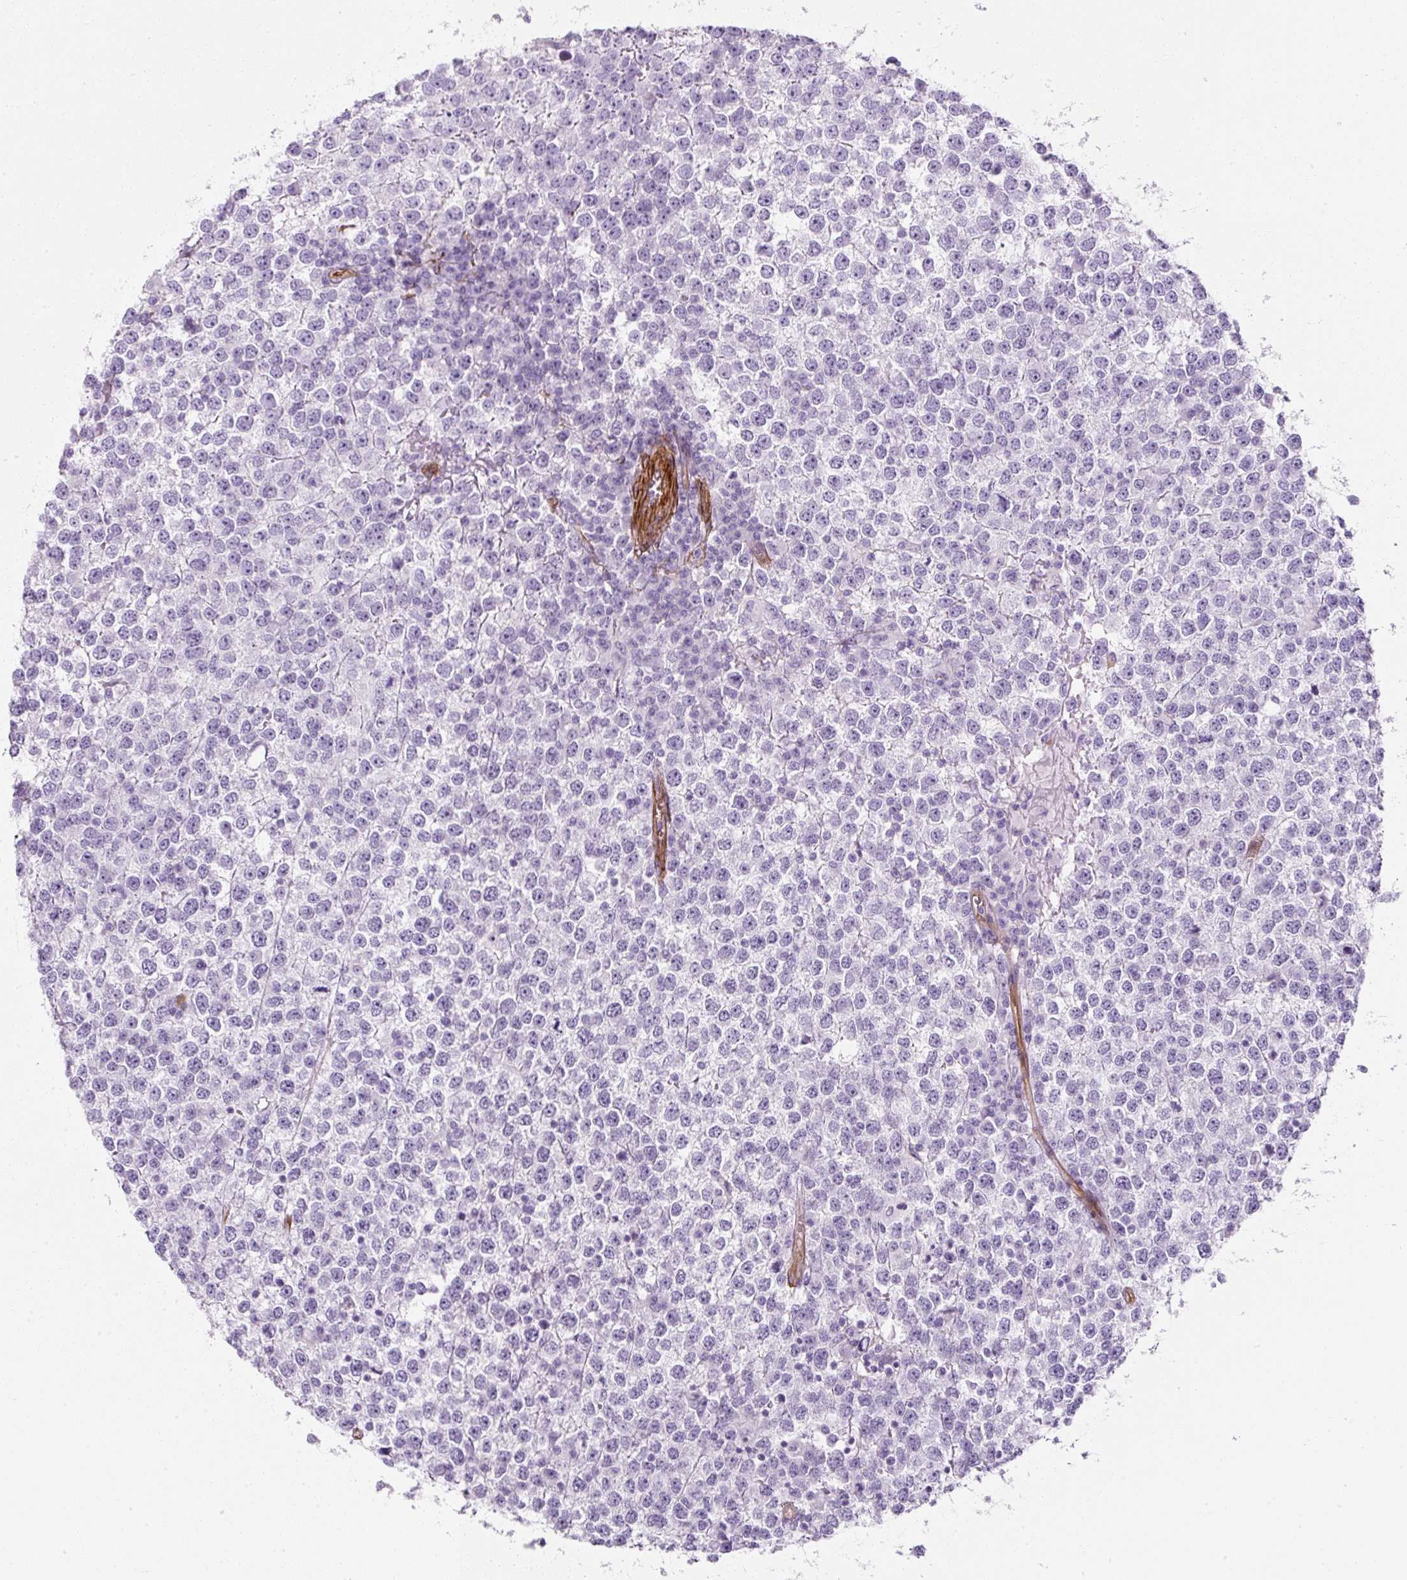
{"staining": {"intensity": "negative", "quantity": "none", "location": "none"}, "tissue": "testis cancer", "cell_type": "Tumor cells", "image_type": "cancer", "snomed": [{"axis": "morphology", "description": "Seminoma, NOS"}, {"axis": "topography", "description": "Testis"}], "caption": "This histopathology image is of seminoma (testis) stained with IHC to label a protein in brown with the nuclei are counter-stained blue. There is no expression in tumor cells.", "gene": "CAVIN3", "patient": {"sex": "male", "age": 65}}